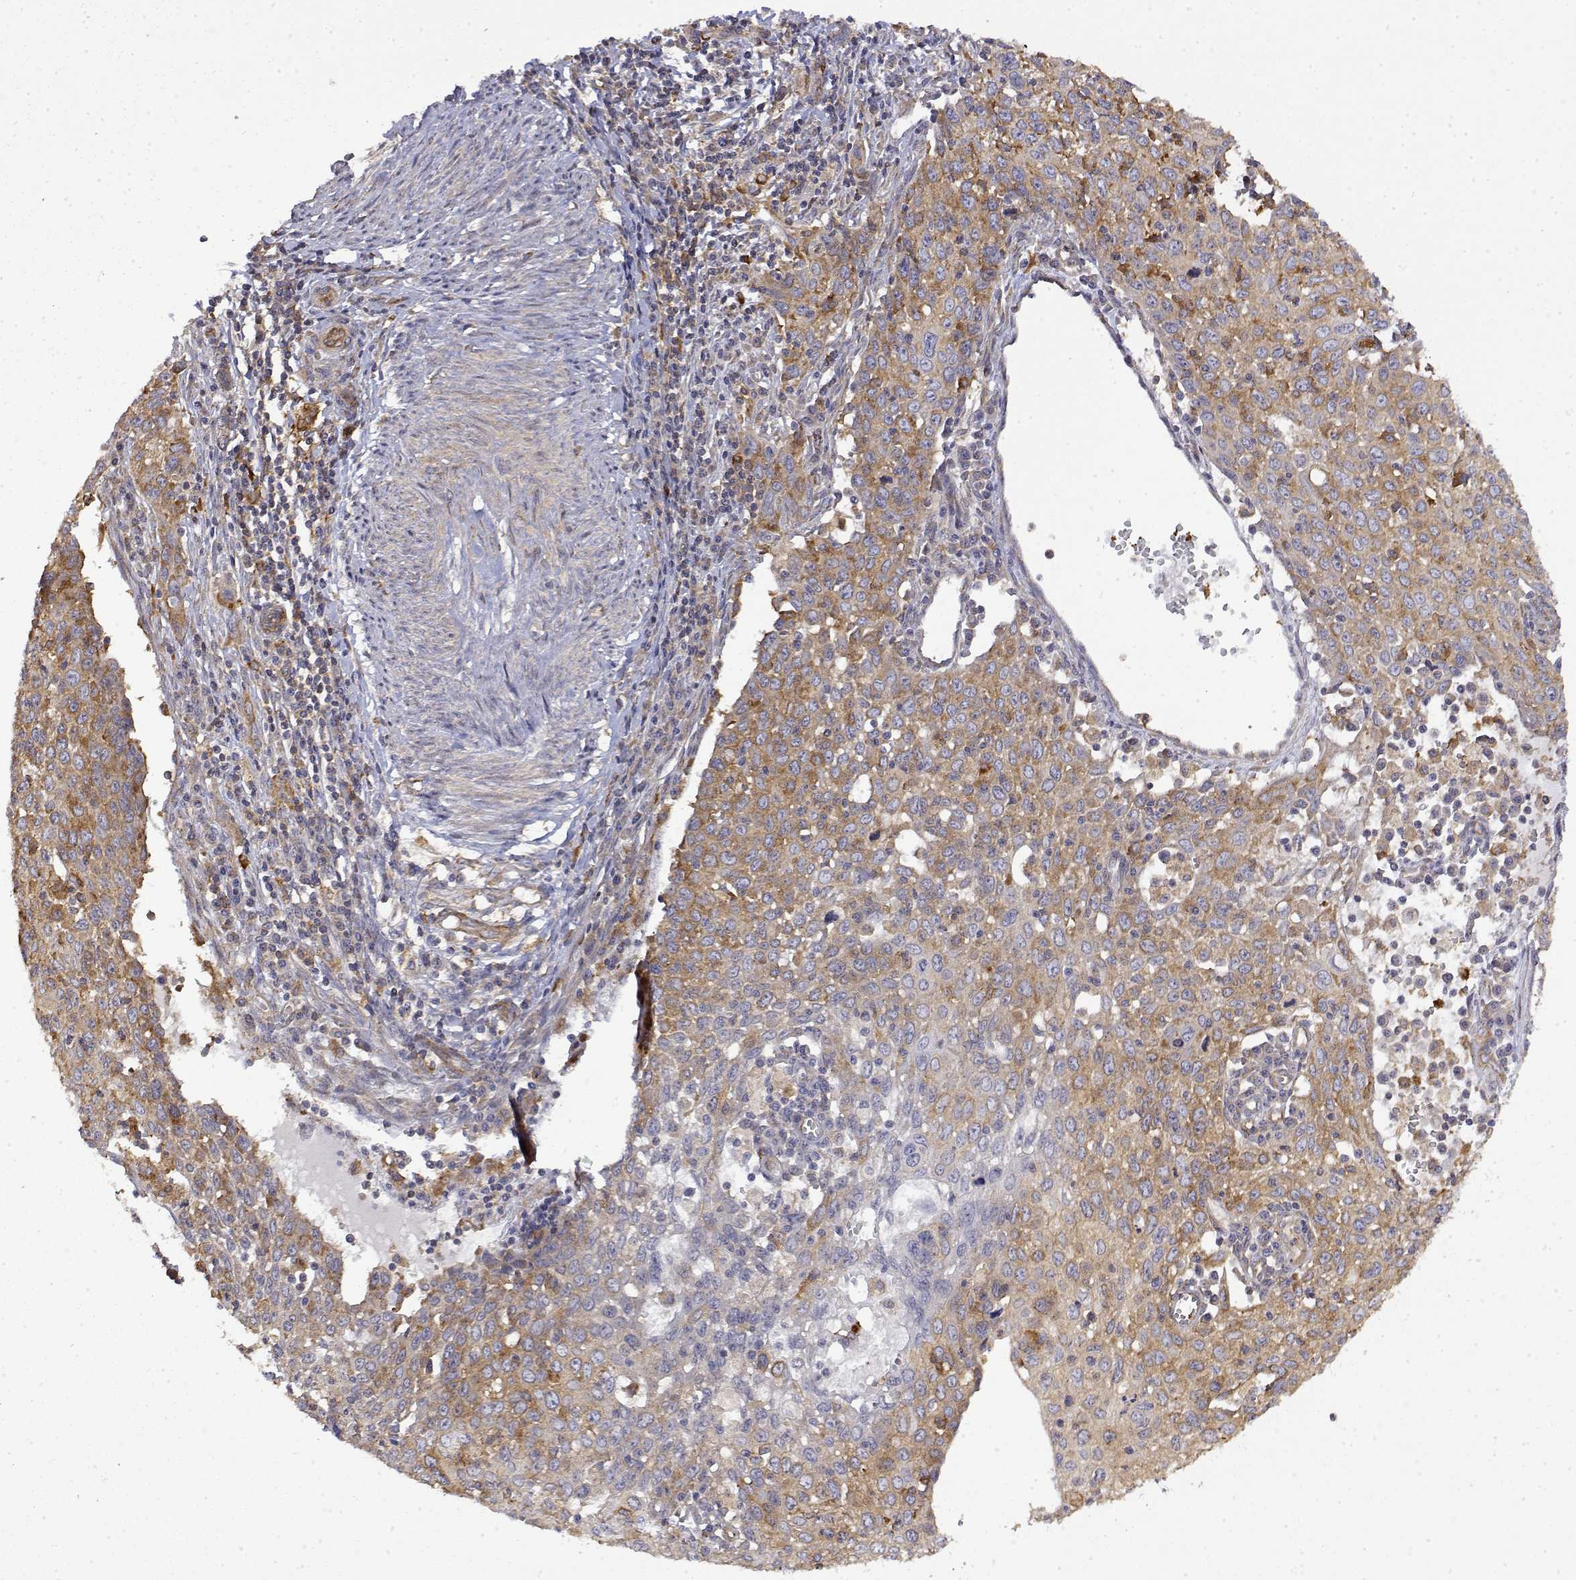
{"staining": {"intensity": "weak", "quantity": "25%-75%", "location": "cytoplasmic/membranous"}, "tissue": "cervical cancer", "cell_type": "Tumor cells", "image_type": "cancer", "snomed": [{"axis": "morphology", "description": "Squamous cell carcinoma, NOS"}, {"axis": "topography", "description": "Cervix"}], "caption": "A brown stain labels weak cytoplasmic/membranous staining of a protein in cervical squamous cell carcinoma tumor cells. The staining is performed using DAB brown chromogen to label protein expression. The nuclei are counter-stained blue using hematoxylin.", "gene": "PACSIN2", "patient": {"sex": "female", "age": 38}}